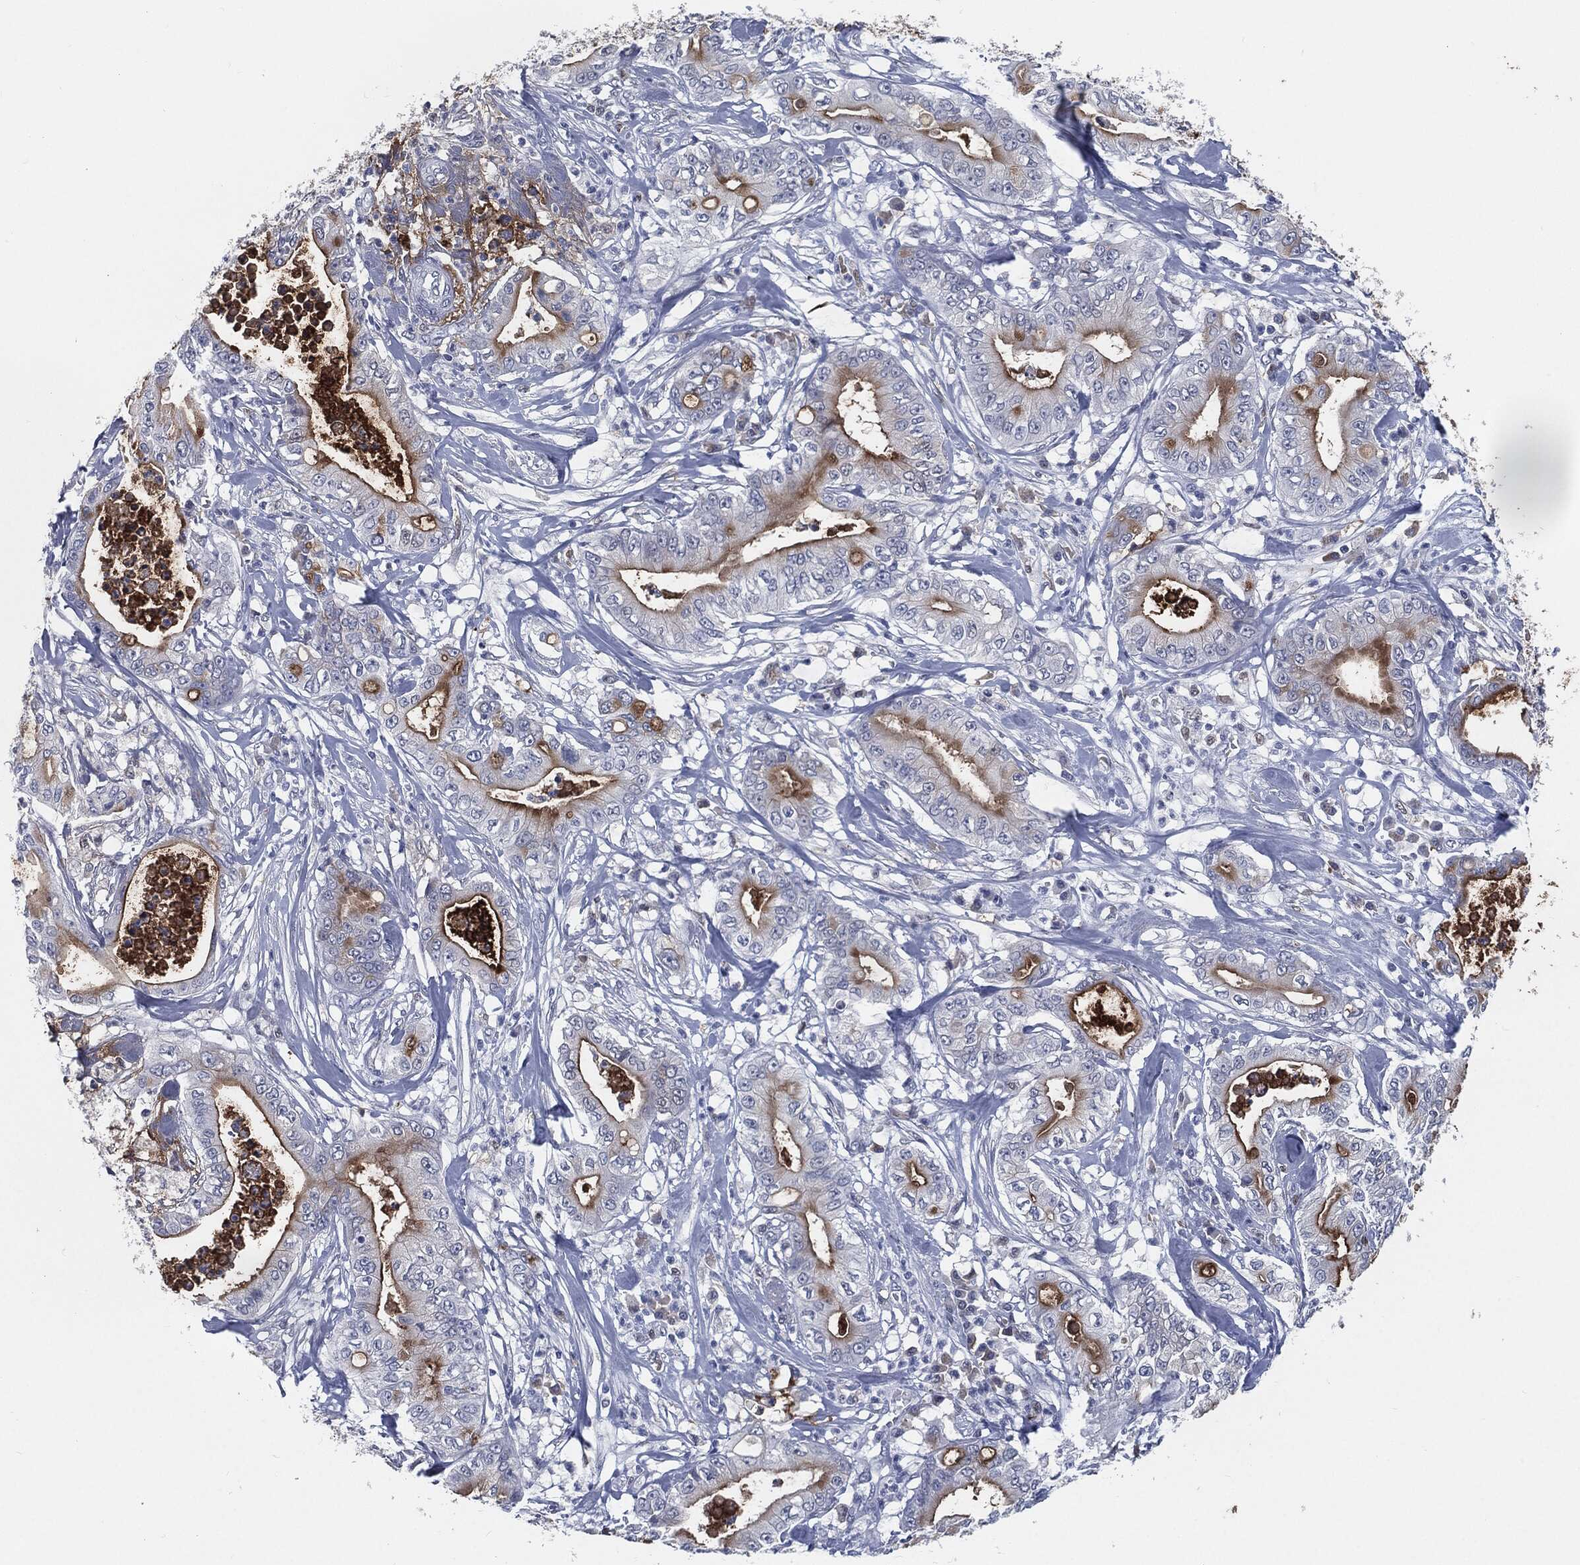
{"staining": {"intensity": "strong", "quantity": "25%-75%", "location": "cytoplasmic/membranous"}, "tissue": "pancreatic cancer", "cell_type": "Tumor cells", "image_type": "cancer", "snomed": [{"axis": "morphology", "description": "Adenocarcinoma, NOS"}, {"axis": "topography", "description": "Pancreas"}], "caption": "DAB immunohistochemical staining of human pancreatic cancer reveals strong cytoplasmic/membranous protein positivity in about 25%-75% of tumor cells.", "gene": "PROM1", "patient": {"sex": "male", "age": 71}}